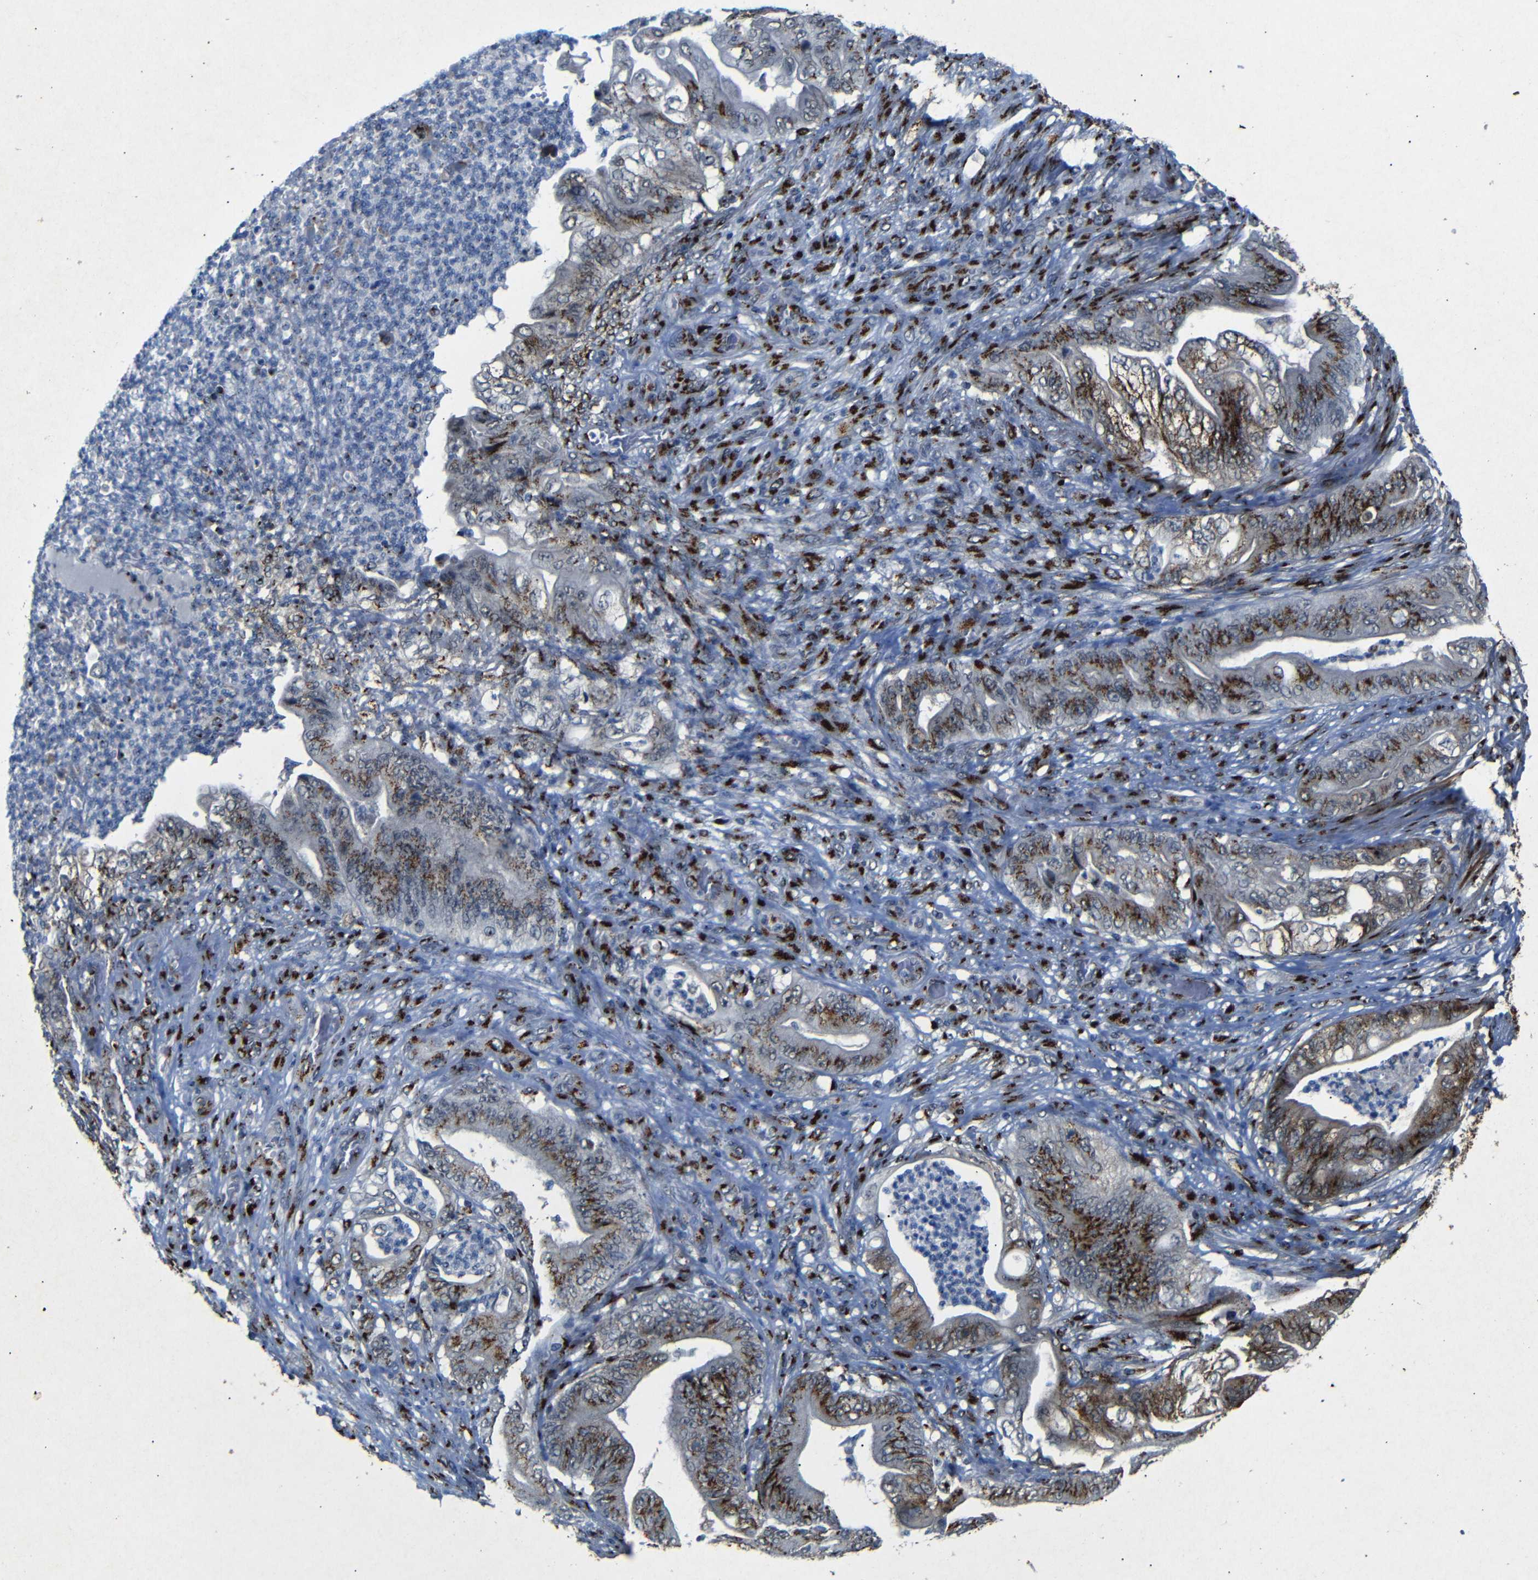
{"staining": {"intensity": "moderate", "quantity": ">75%", "location": "cytoplasmic/membranous"}, "tissue": "stomach cancer", "cell_type": "Tumor cells", "image_type": "cancer", "snomed": [{"axis": "morphology", "description": "Adenocarcinoma, NOS"}, {"axis": "topography", "description": "Stomach"}], "caption": "Protein staining of stomach cancer tissue demonstrates moderate cytoplasmic/membranous staining in about >75% of tumor cells. (IHC, brightfield microscopy, high magnification).", "gene": "TGOLN2", "patient": {"sex": "female", "age": 73}}